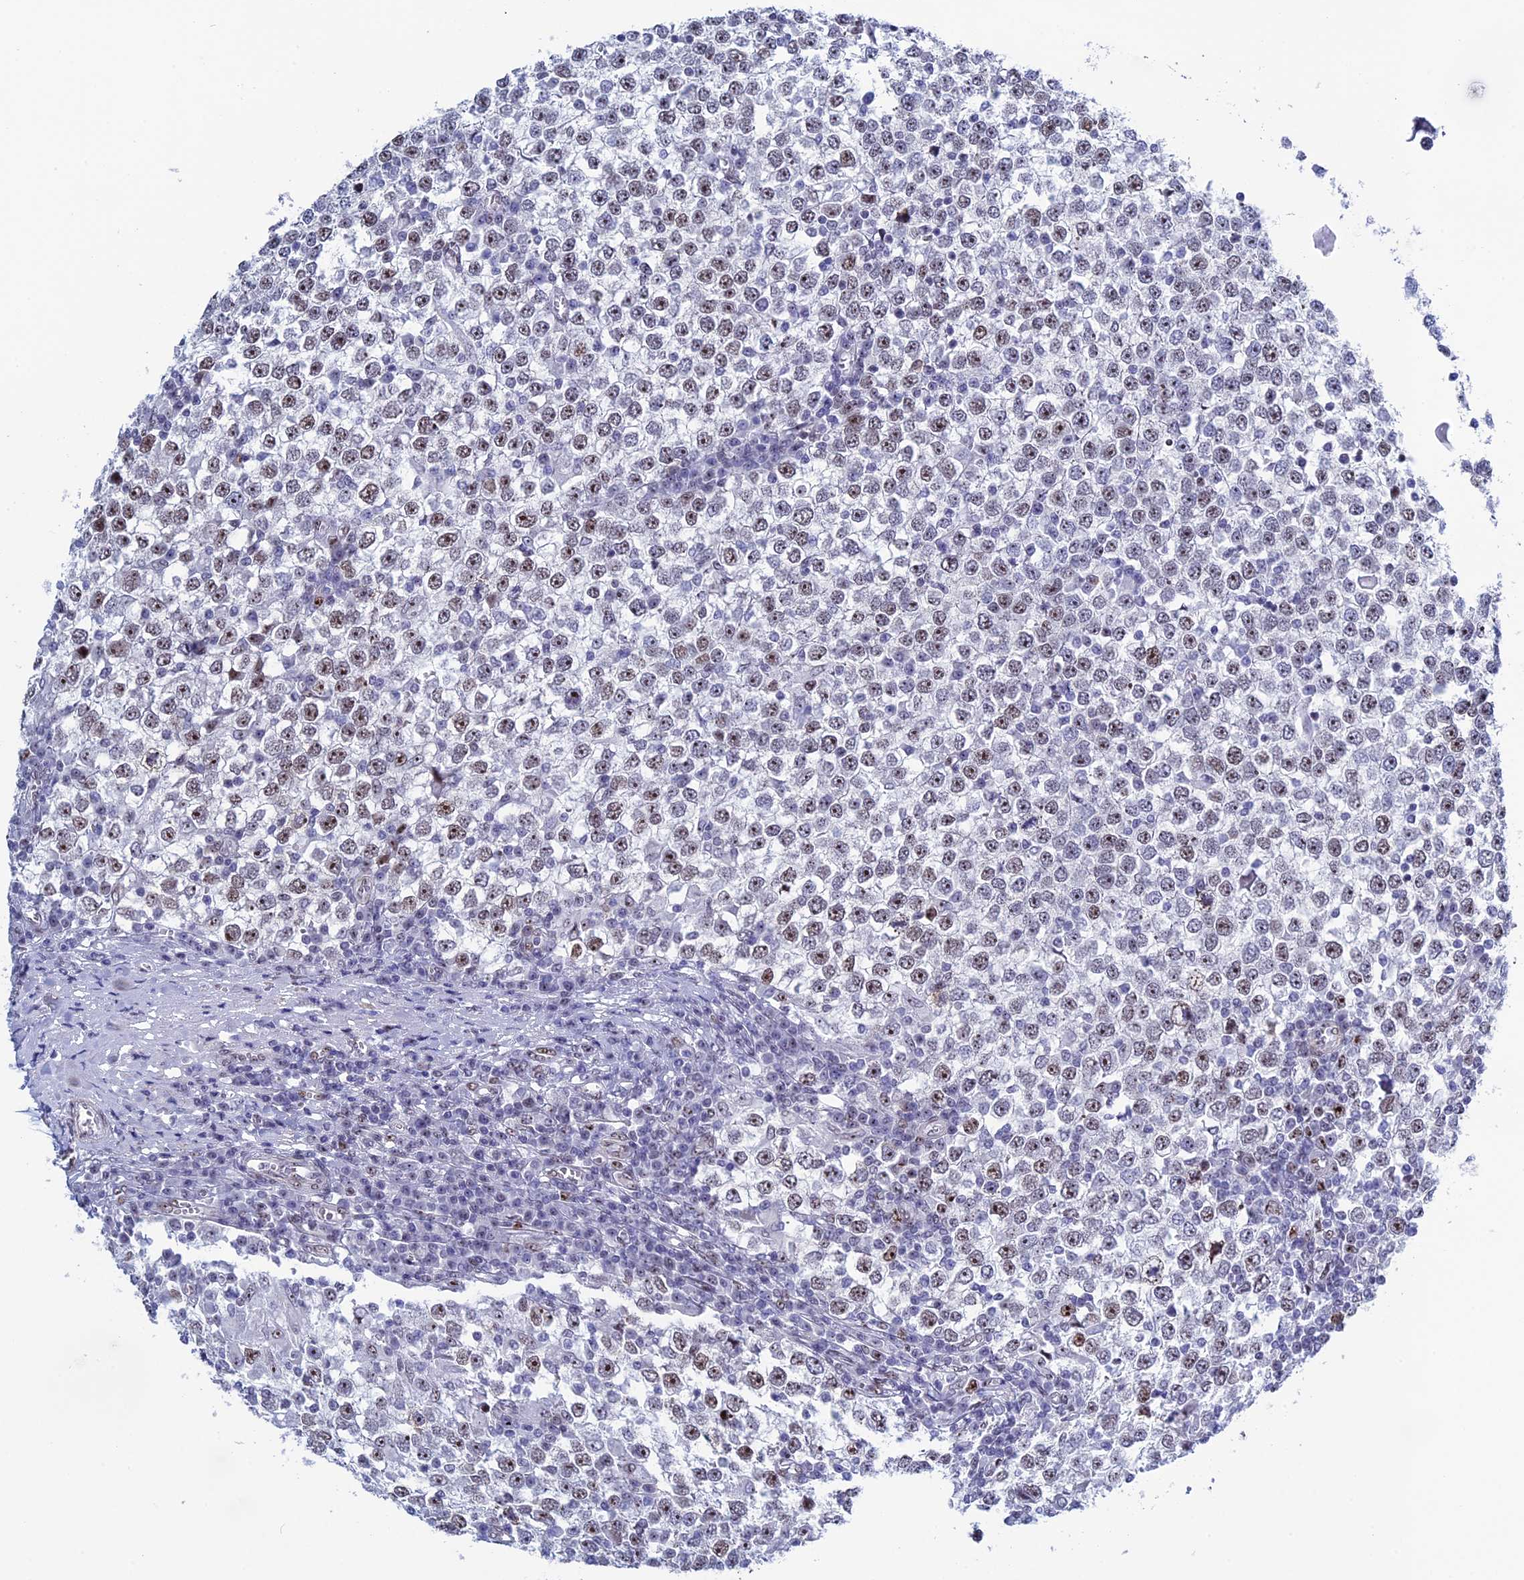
{"staining": {"intensity": "moderate", "quantity": "25%-75%", "location": "nuclear"}, "tissue": "testis cancer", "cell_type": "Tumor cells", "image_type": "cancer", "snomed": [{"axis": "morphology", "description": "Seminoma, NOS"}, {"axis": "topography", "description": "Testis"}], "caption": "DAB (3,3'-diaminobenzidine) immunohistochemical staining of testis cancer demonstrates moderate nuclear protein positivity in approximately 25%-75% of tumor cells.", "gene": "CCDC86", "patient": {"sex": "male", "age": 65}}